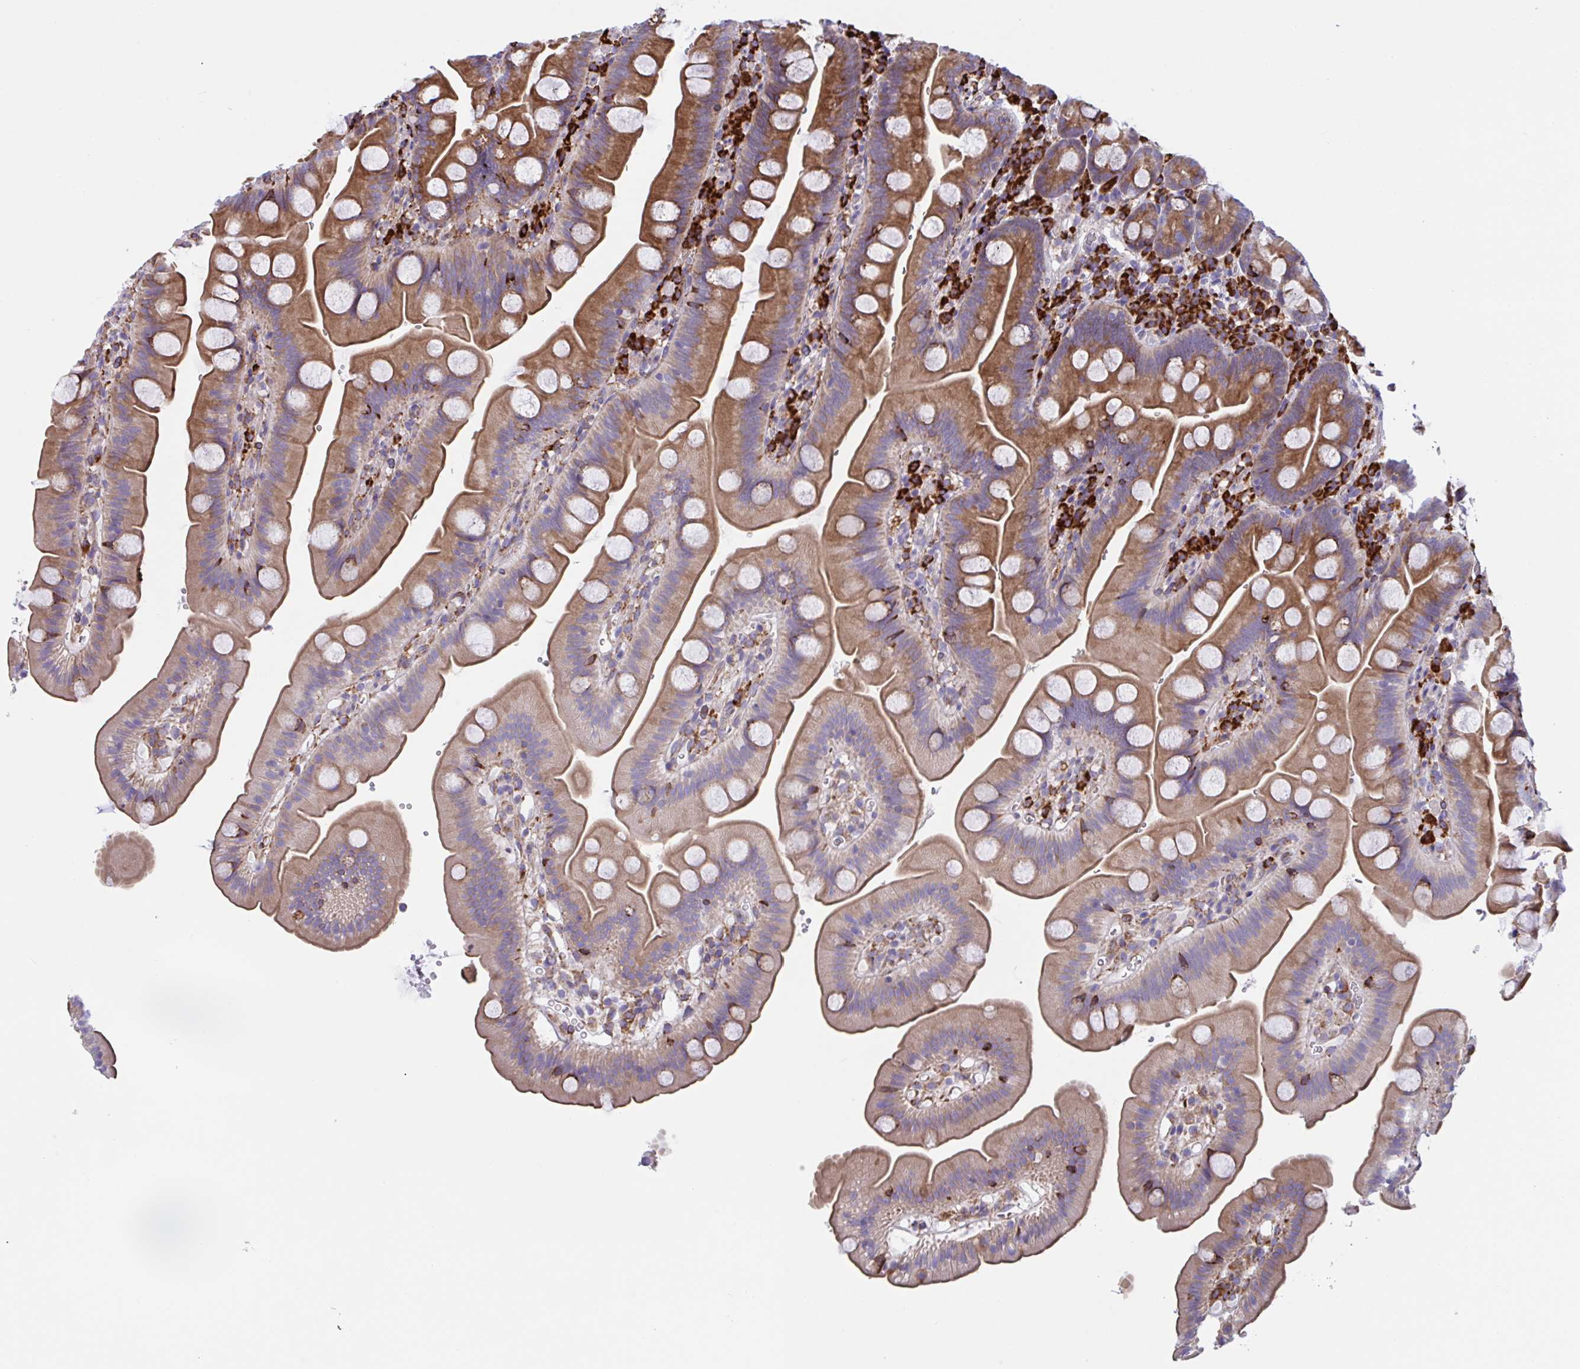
{"staining": {"intensity": "moderate", "quantity": ">75%", "location": "cytoplasmic/membranous"}, "tissue": "small intestine", "cell_type": "Glandular cells", "image_type": "normal", "snomed": [{"axis": "morphology", "description": "Normal tissue, NOS"}, {"axis": "topography", "description": "Small intestine"}], "caption": "DAB immunohistochemical staining of benign human small intestine demonstrates moderate cytoplasmic/membranous protein staining in about >75% of glandular cells. (DAB (3,3'-diaminobenzidine) = brown stain, brightfield microscopy at high magnification).", "gene": "PEAK3", "patient": {"sex": "female", "age": 68}}